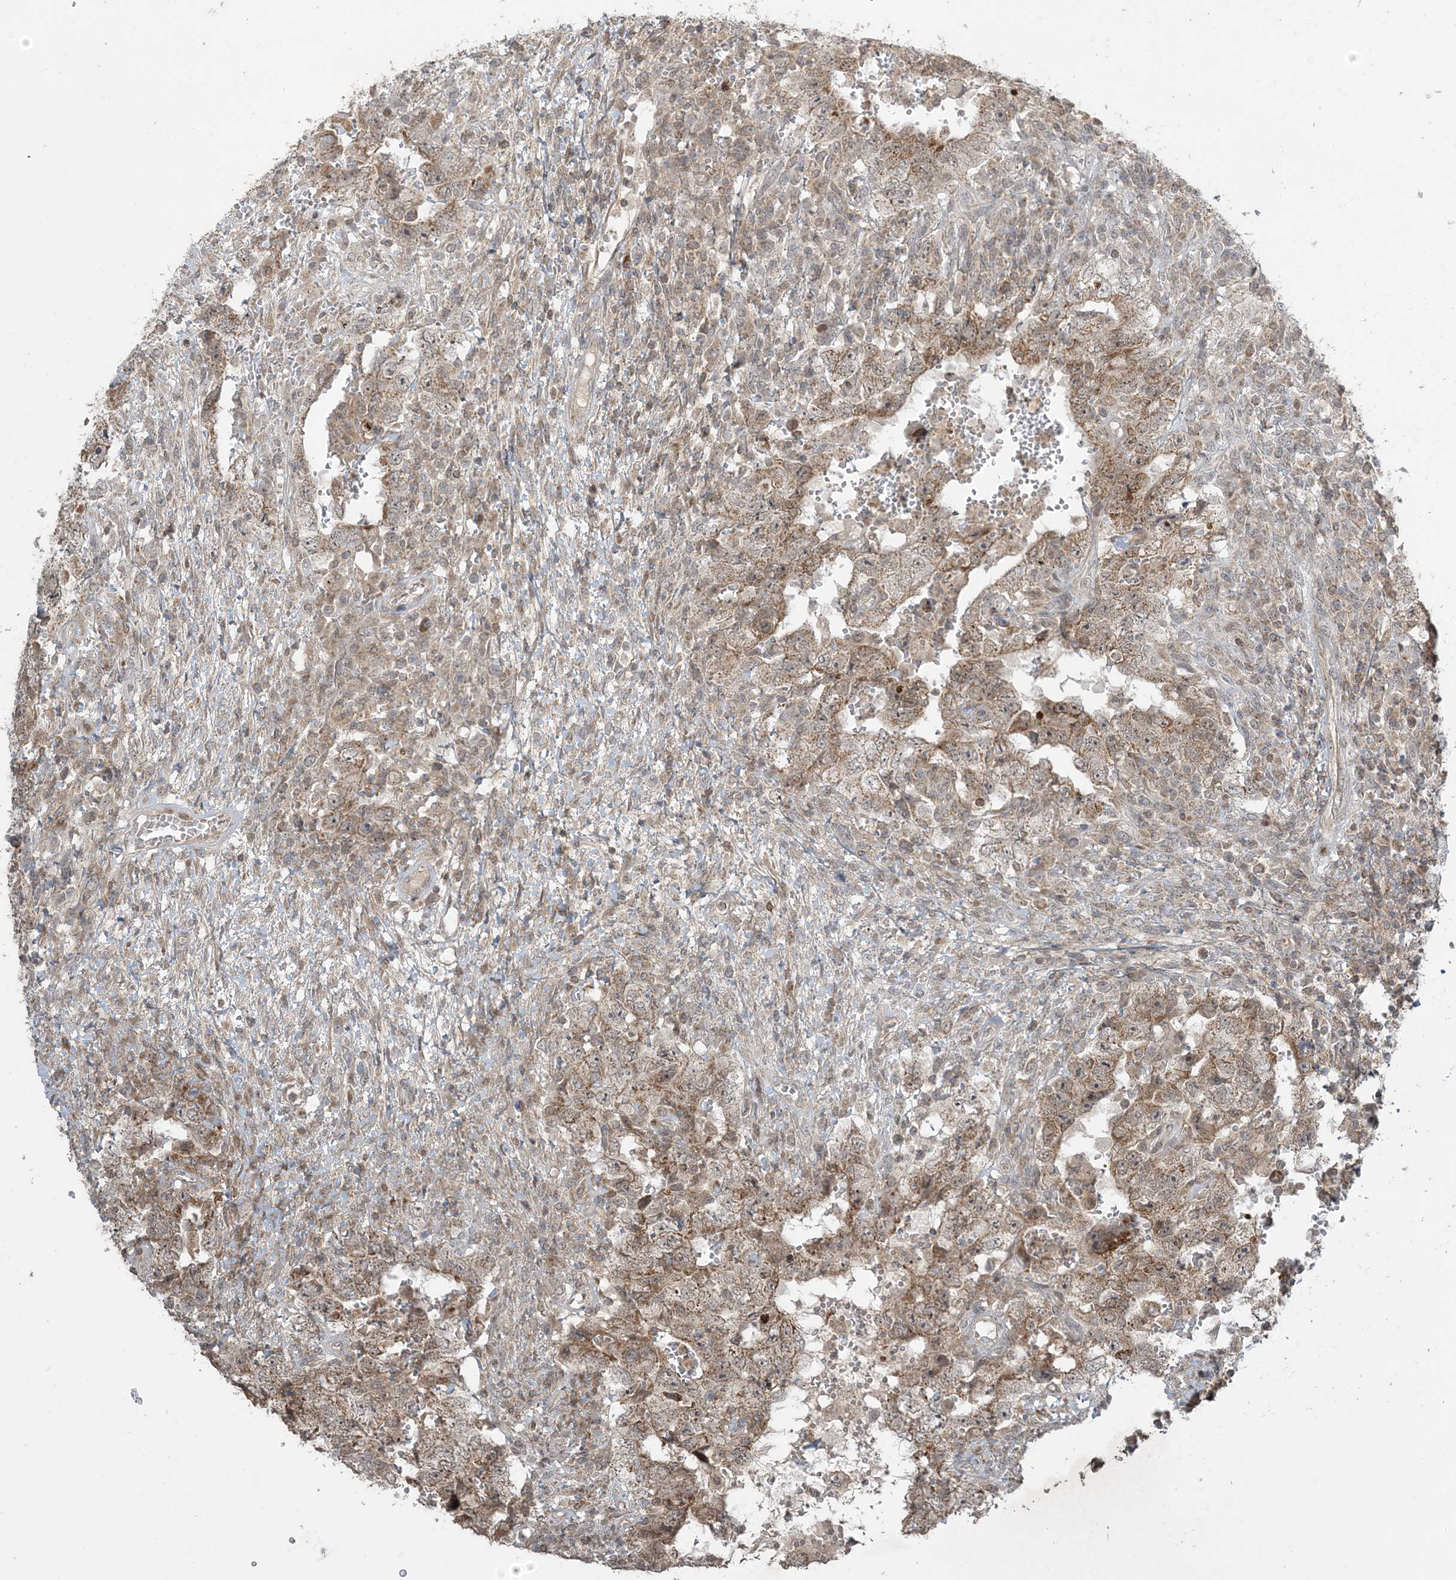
{"staining": {"intensity": "moderate", "quantity": ">75%", "location": "cytoplasmic/membranous"}, "tissue": "testis cancer", "cell_type": "Tumor cells", "image_type": "cancer", "snomed": [{"axis": "morphology", "description": "Carcinoma, Embryonal, NOS"}, {"axis": "topography", "description": "Testis"}], "caption": "A high-resolution micrograph shows IHC staining of testis embryonal carcinoma, which demonstrates moderate cytoplasmic/membranous expression in approximately >75% of tumor cells.", "gene": "PHLDB2", "patient": {"sex": "male", "age": 26}}